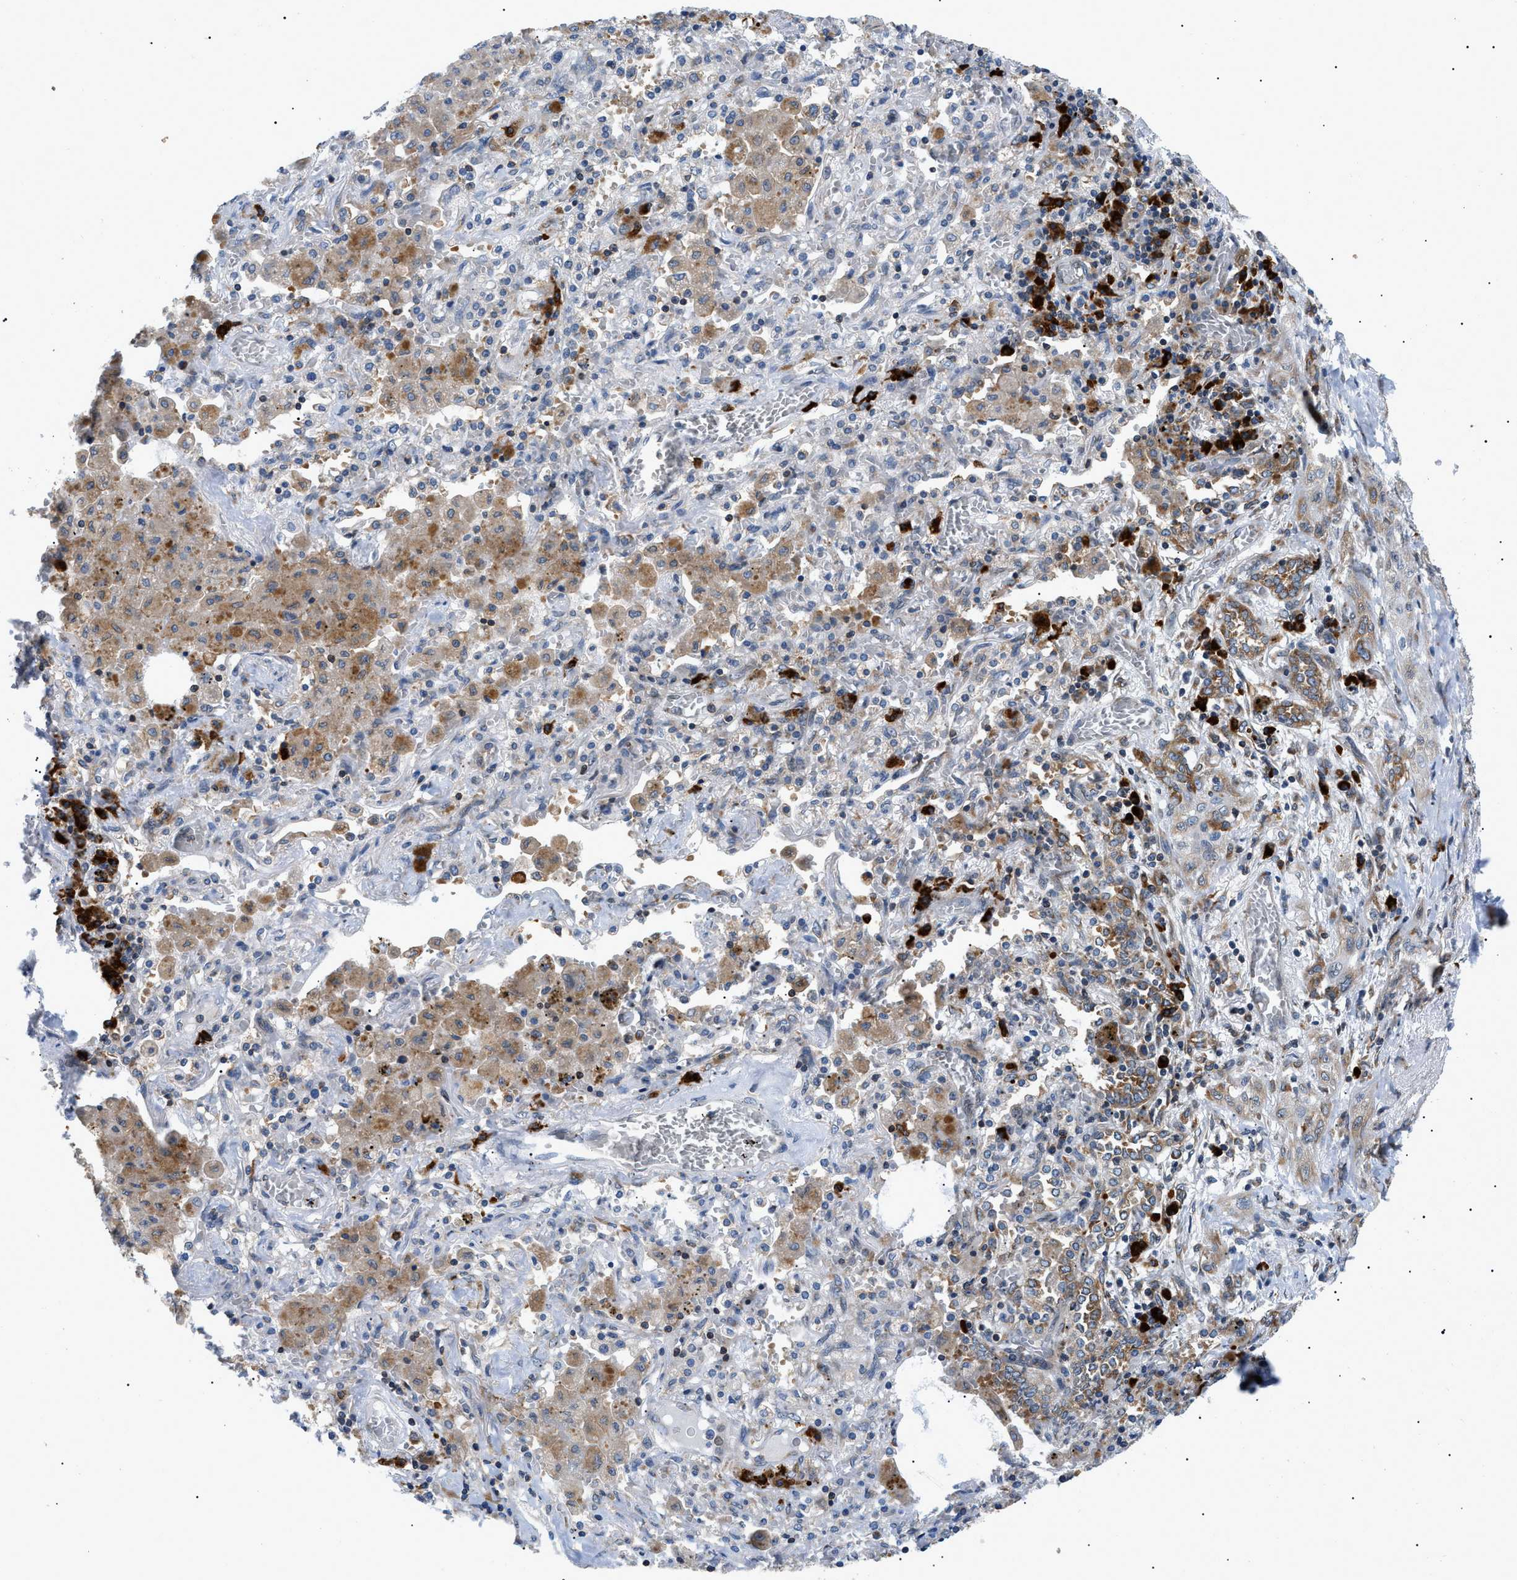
{"staining": {"intensity": "moderate", "quantity": ">75%", "location": "cytoplasmic/membranous"}, "tissue": "lung cancer", "cell_type": "Tumor cells", "image_type": "cancer", "snomed": [{"axis": "morphology", "description": "Squamous cell carcinoma, NOS"}, {"axis": "topography", "description": "Lung"}], "caption": "Immunohistochemical staining of lung cancer shows moderate cytoplasmic/membranous protein expression in about >75% of tumor cells.", "gene": "DERL1", "patient": {"sex": "female", "age": 47}}